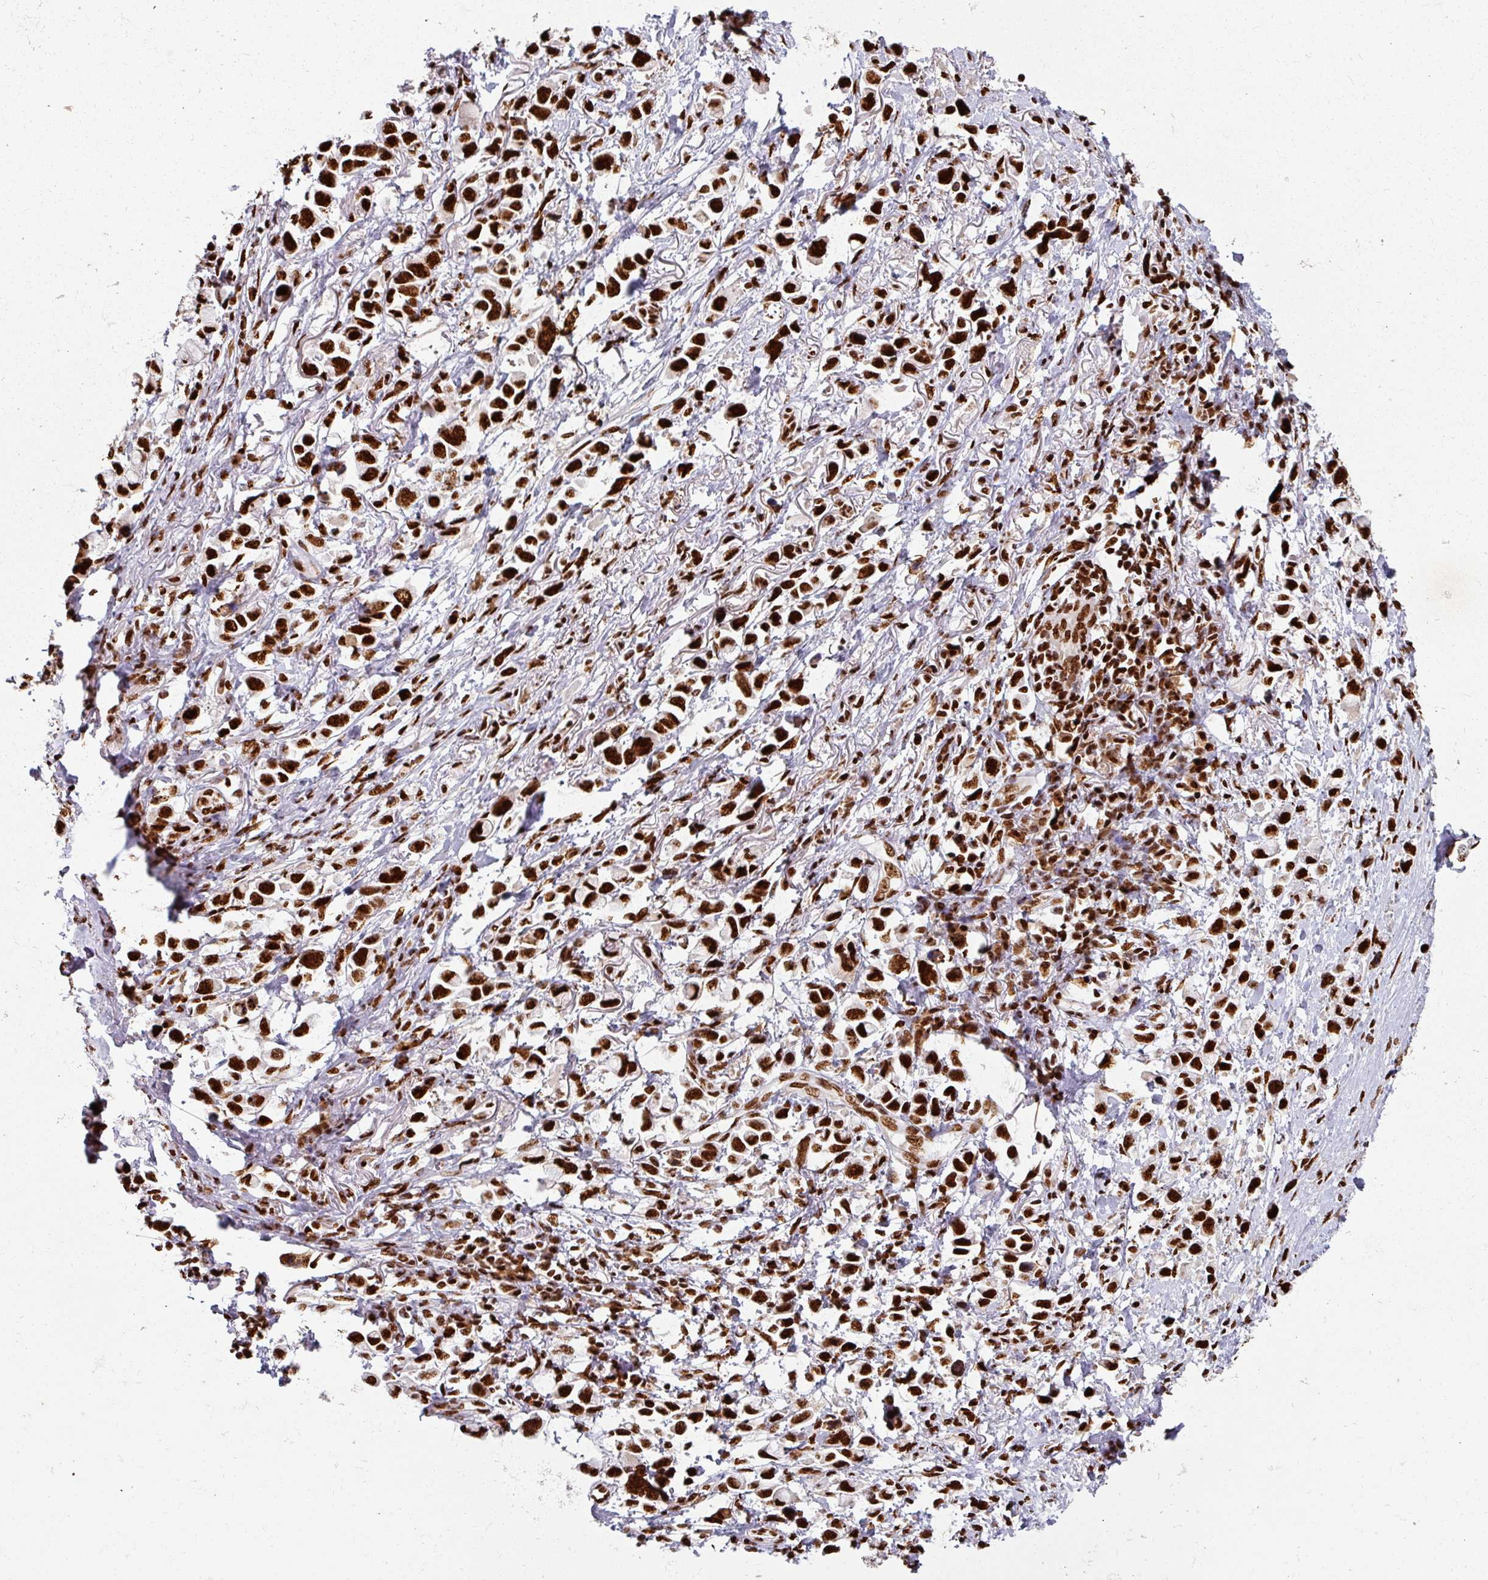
{"staining": {"intensity": "strong", "quantity": ">75%", "location": "nuclear"}, "tissue": "stomach cancer", "cell_type": "Tumor cells", "image_type": "cancer", "snomed": [{"axis": "morphology", "description": "Adenocarcinoma, NOS"}, {"axis": "topography", "description": "Stomach"}], "caption": "Strong nuclear staining for a protein is identified in about >75% of tumor cells of stomach cancer (adenocarcinoma) using immunohistochemistry (IHC).", "gene": "SIK3", "patient": {"sex": "female", "age": 81}}